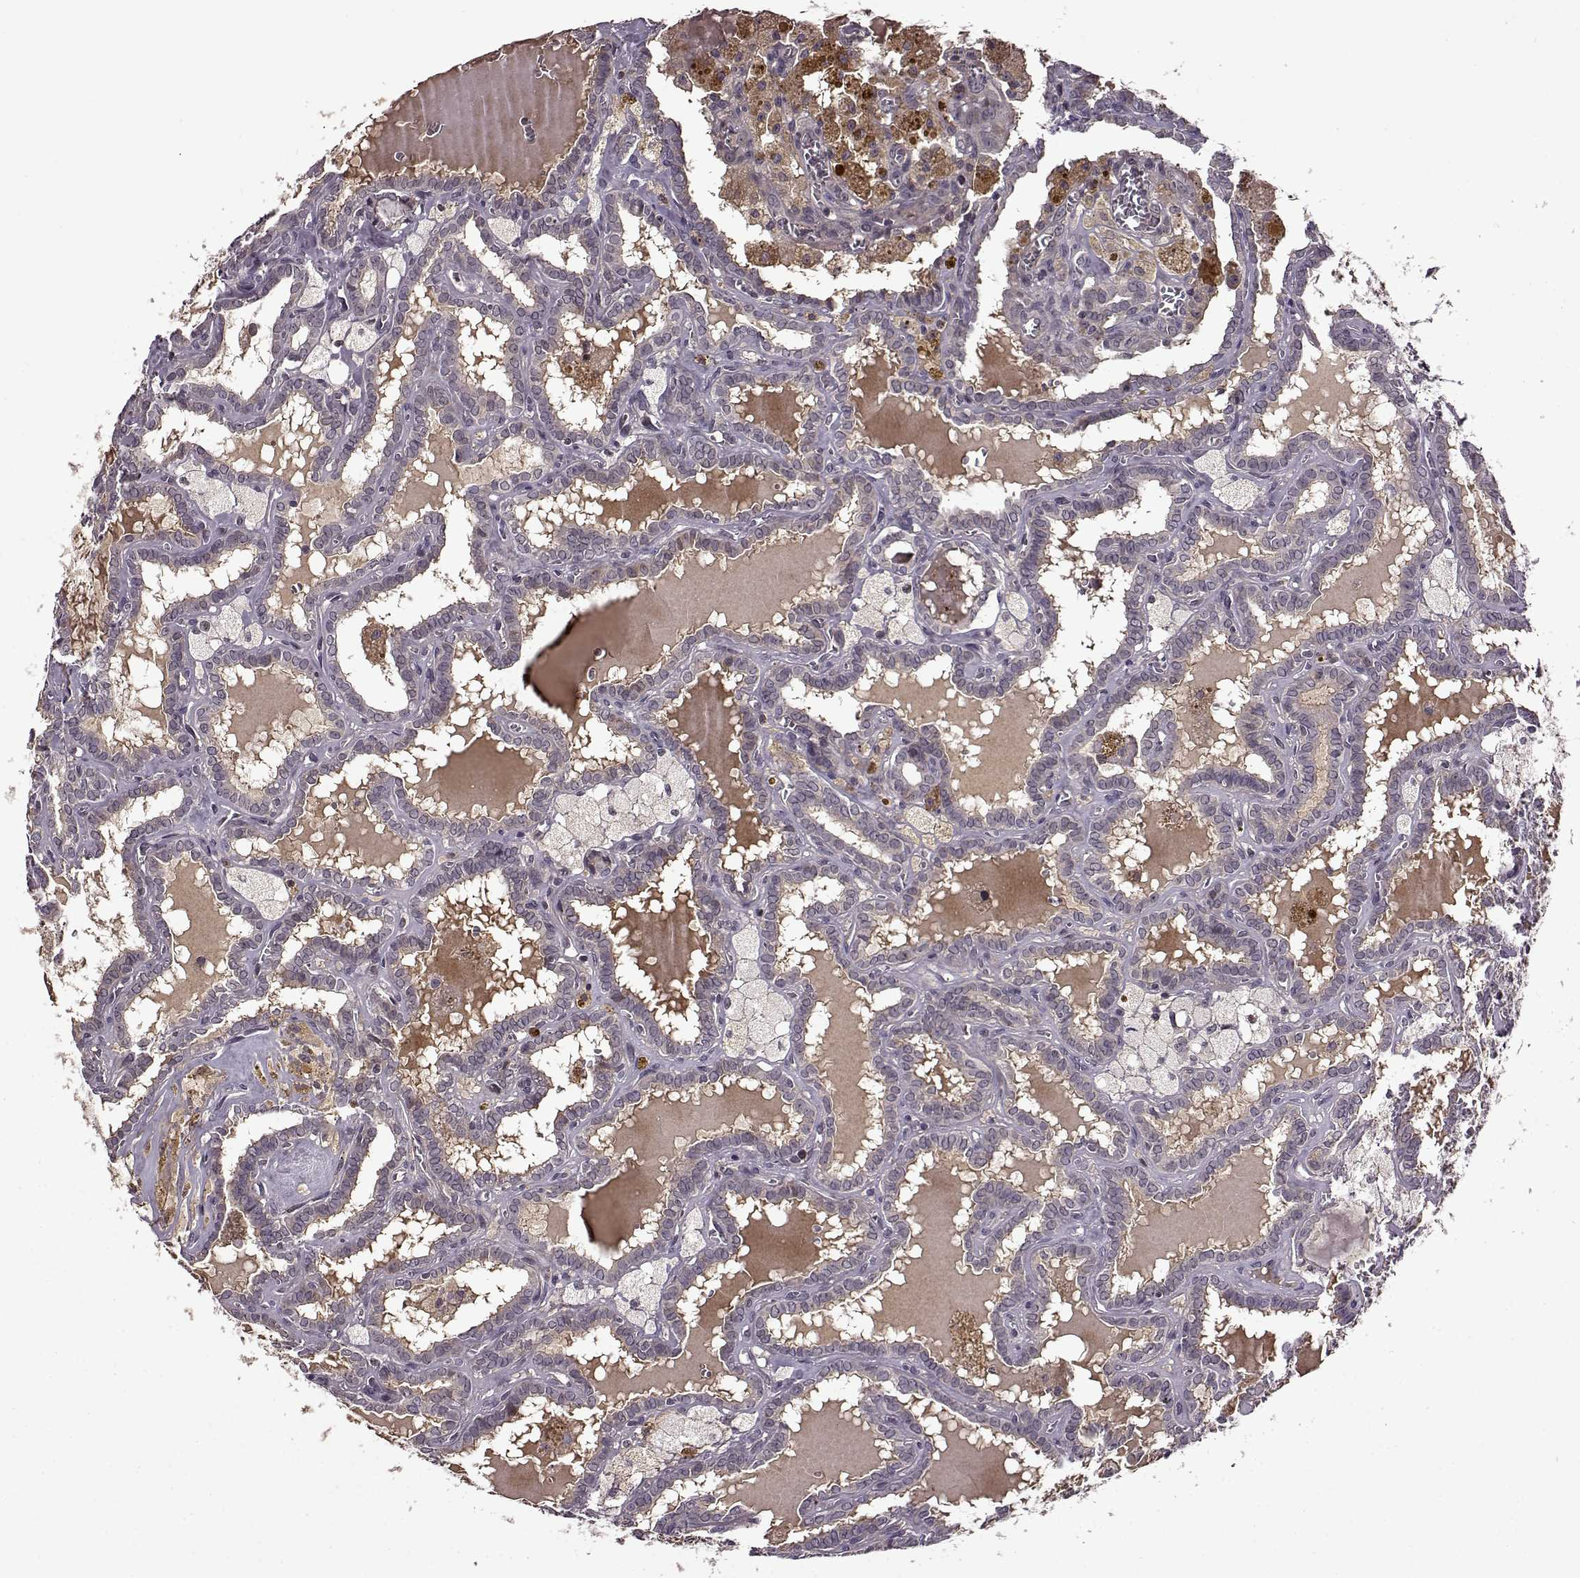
{"staining": {"intensity": "negative", "quantity": "none", "location": "none"}, "tissue": "thyroid cancer", "cell_type": "Tumor cells", "image_type": "cancer", "snomed": [{"axis": "morphology", "description": "Papillary adenocarcinoma, NOS"}, {"axis": "topography", "description": "Thyroid gland"}], "caption": "A micrograph of thyroid cancer stained for a protein displays no brown staining in tumor cells.", "gene": "MAIP1", "patient": {"sex": "female", "age": 39}}